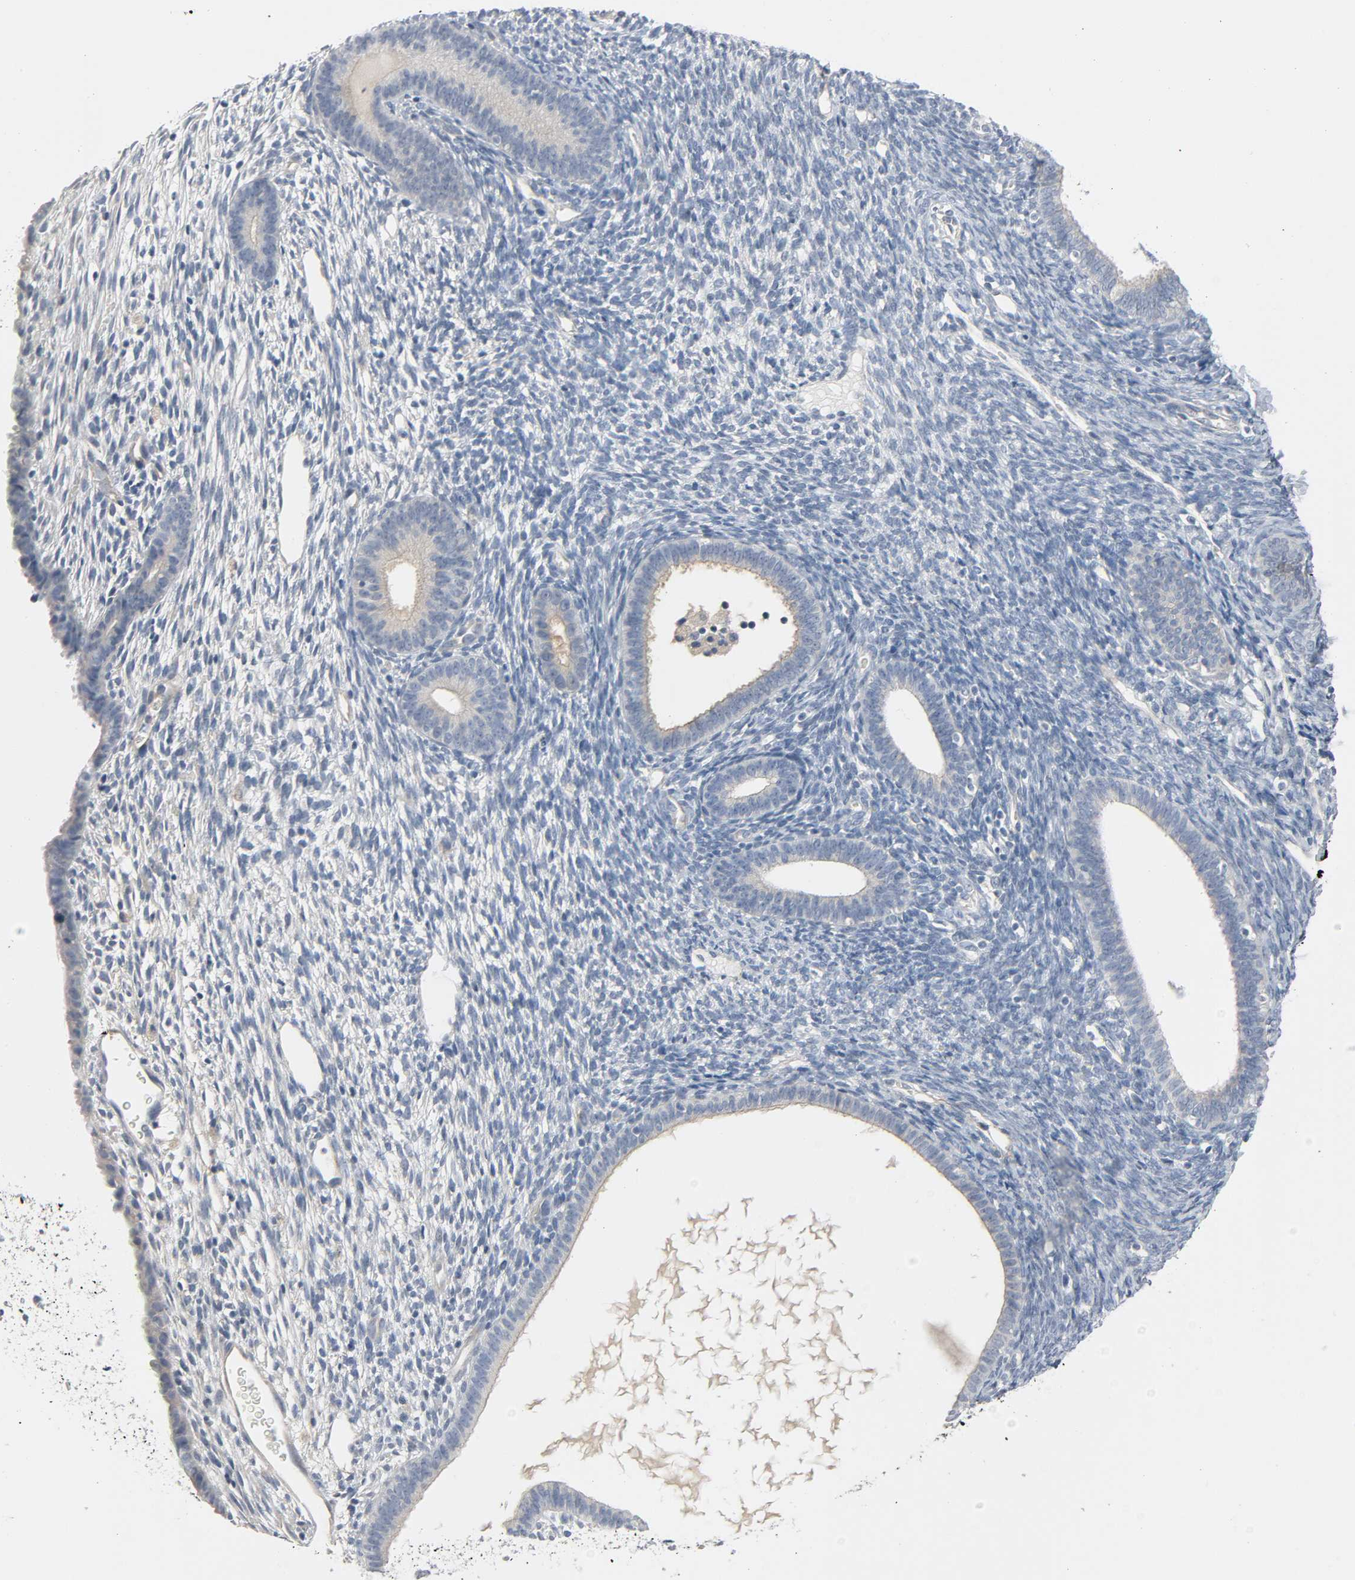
{"staining": {"intensity": "negative", "quantity": "none", "location": "none"}, "tissue": "endometrium", "cell_type": "Cells in endometrial stroma", "image_type": "normal", "snomed": [{"axis": "morphology", "description": "Normal tissue, NOS"}, {"axis": "topography", "description": "Endometrium"}], "caption": "This image is of benign endometrium stained with IHC to label a protein in brown with the nuclei are counter-stained blue. There is no positivity in cells in endometrial stroma.", "gene": "LIMCH1", "patient": {"sex": "female", "age": 57}}